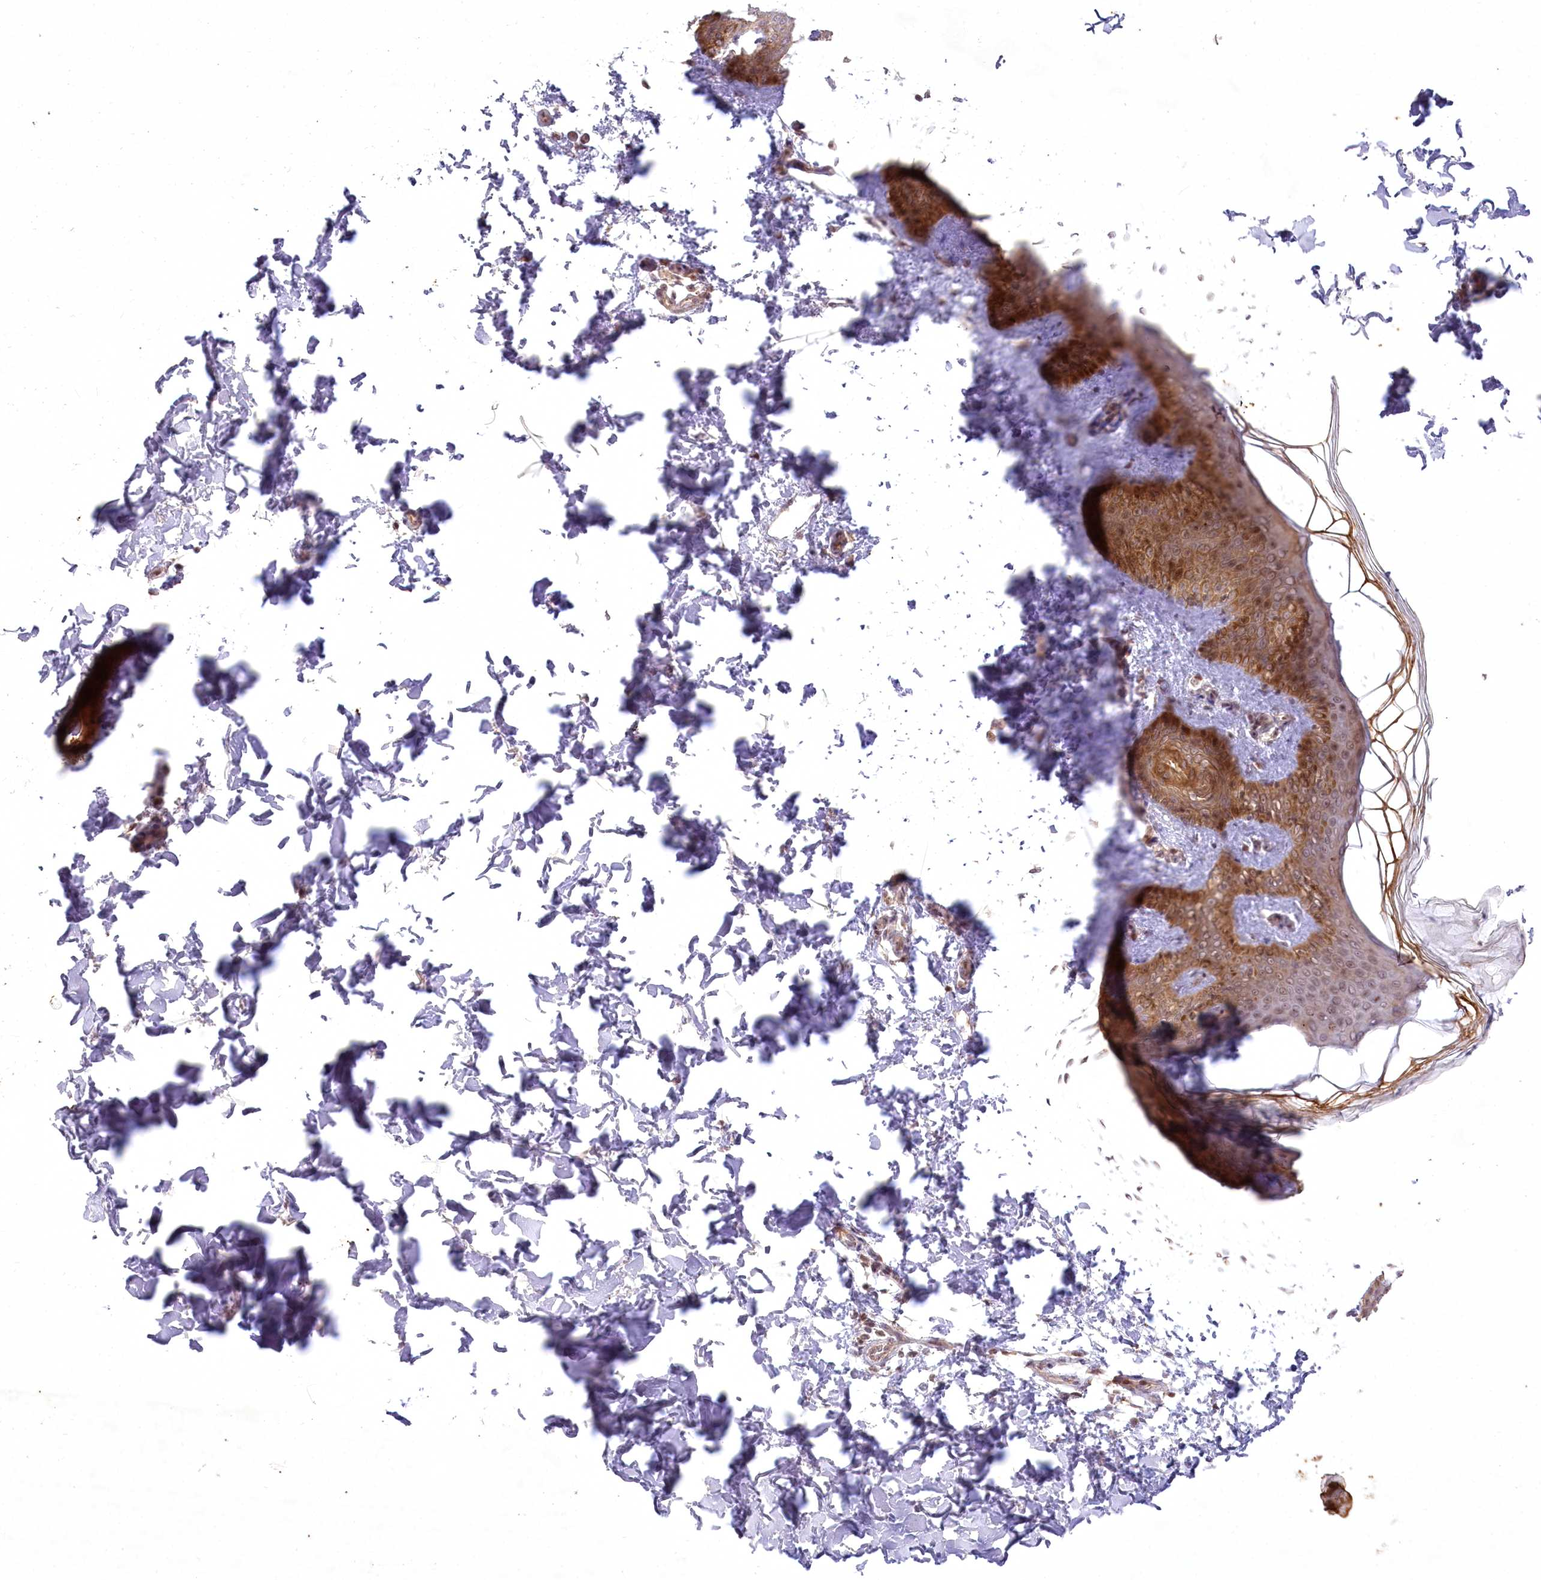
{"staining": {"intensity": "negative", "quantity": "none", "location": "none"}, "tissue": "skin", "cell_type": "Fibroblasts", "image_type": "normal", "snomed": [{"axis": "morphology", "description": "Normal tissue, NOS"}, {"axis": "morphology", "description": "Neoplasm, benign, NOS"}, {"axis": "topography", "description": "Skin"}, {"axis": "topography", "description": "Soft tissue"}], "caption": "Immunohistochemistry (IHC) of normal skin reveals no staining in fibroblasts.", "gene": "SH2D3A", "patient": {"sex": "male", "age": 26}}